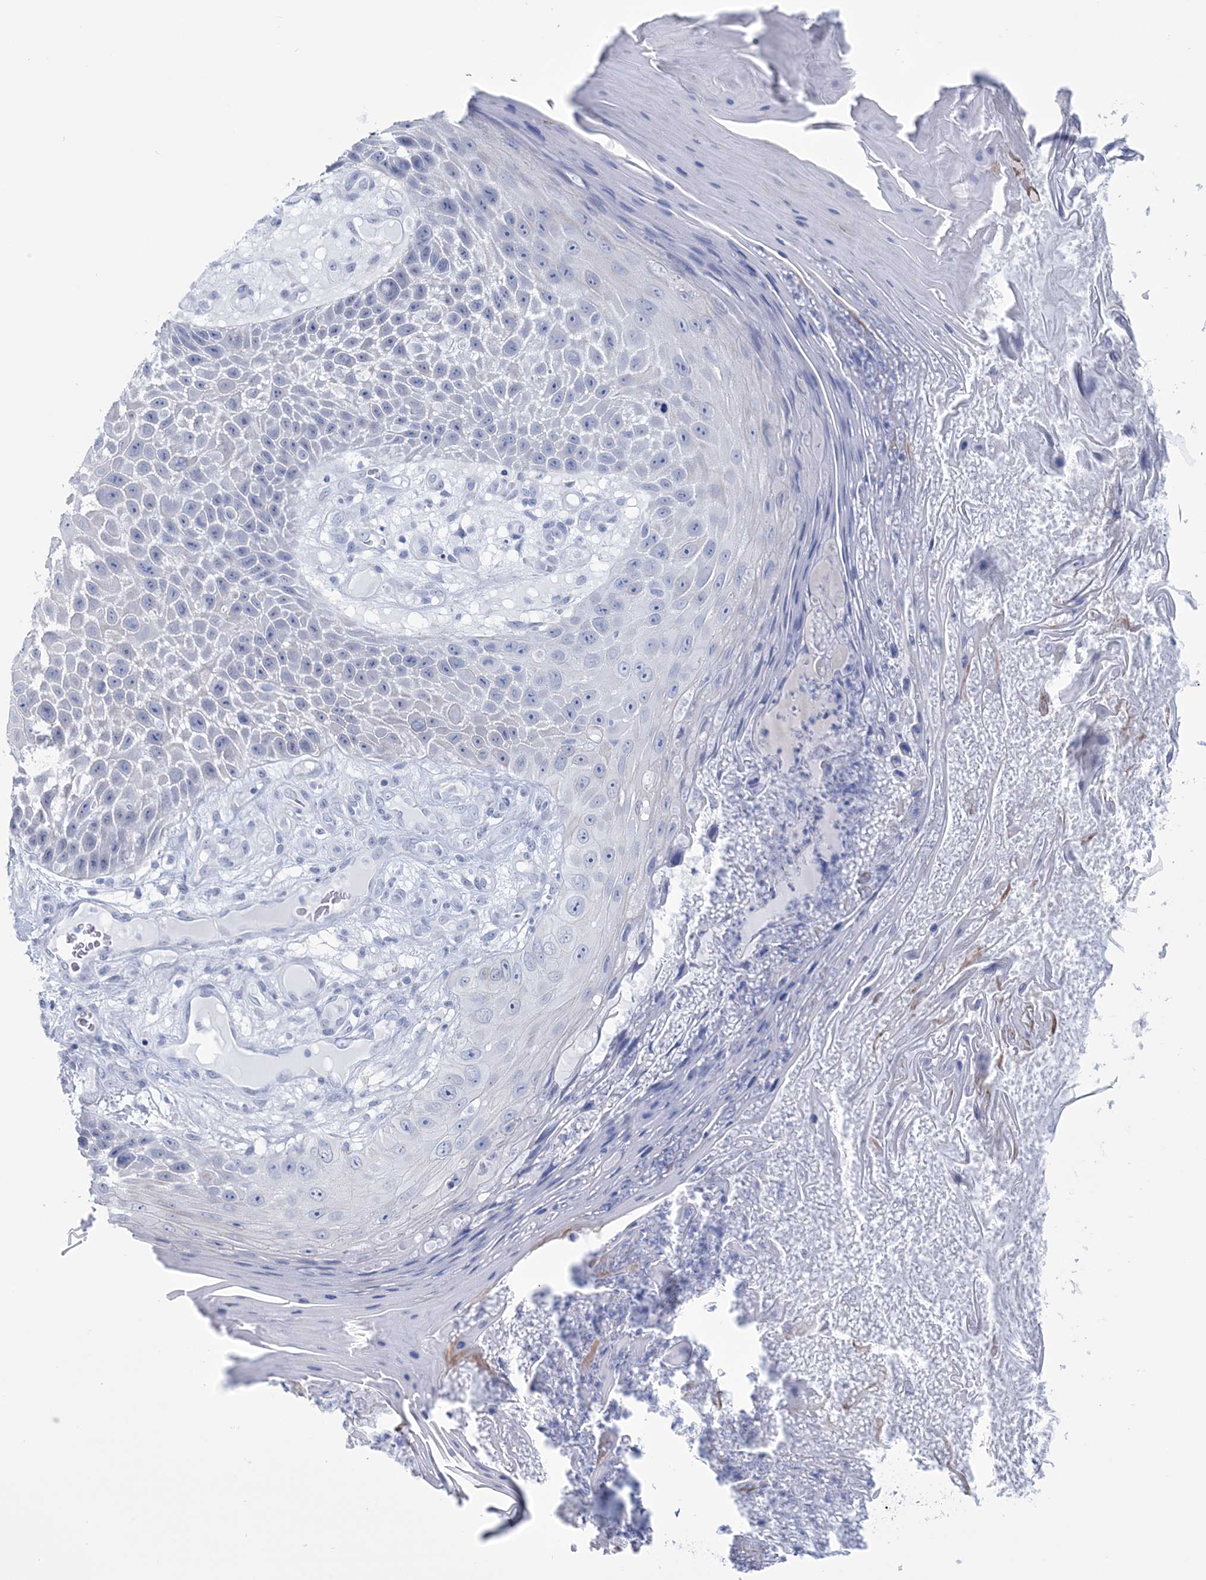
{"staining": {"intensity": "negative", "quantity": "none", "location": "none"}, "tissue": "skin cancer", "cell_type": "Tumor cells", "image_type": "cancer", "snomed": [{"axis": "morphology", "description": "Squamous cell carcinoma, NOS"}, {"axis": "topography", "description": "Skin"}], "caption": "This micrograph is of skin squamous cell carcinoma stained with immunohistochemistry to label a protein in brown with the nuclei are counter-stained blue. There is no positivity in tumor cells.", "gene": "DPCD", "patient": {"sex": "female", "age": 88}}